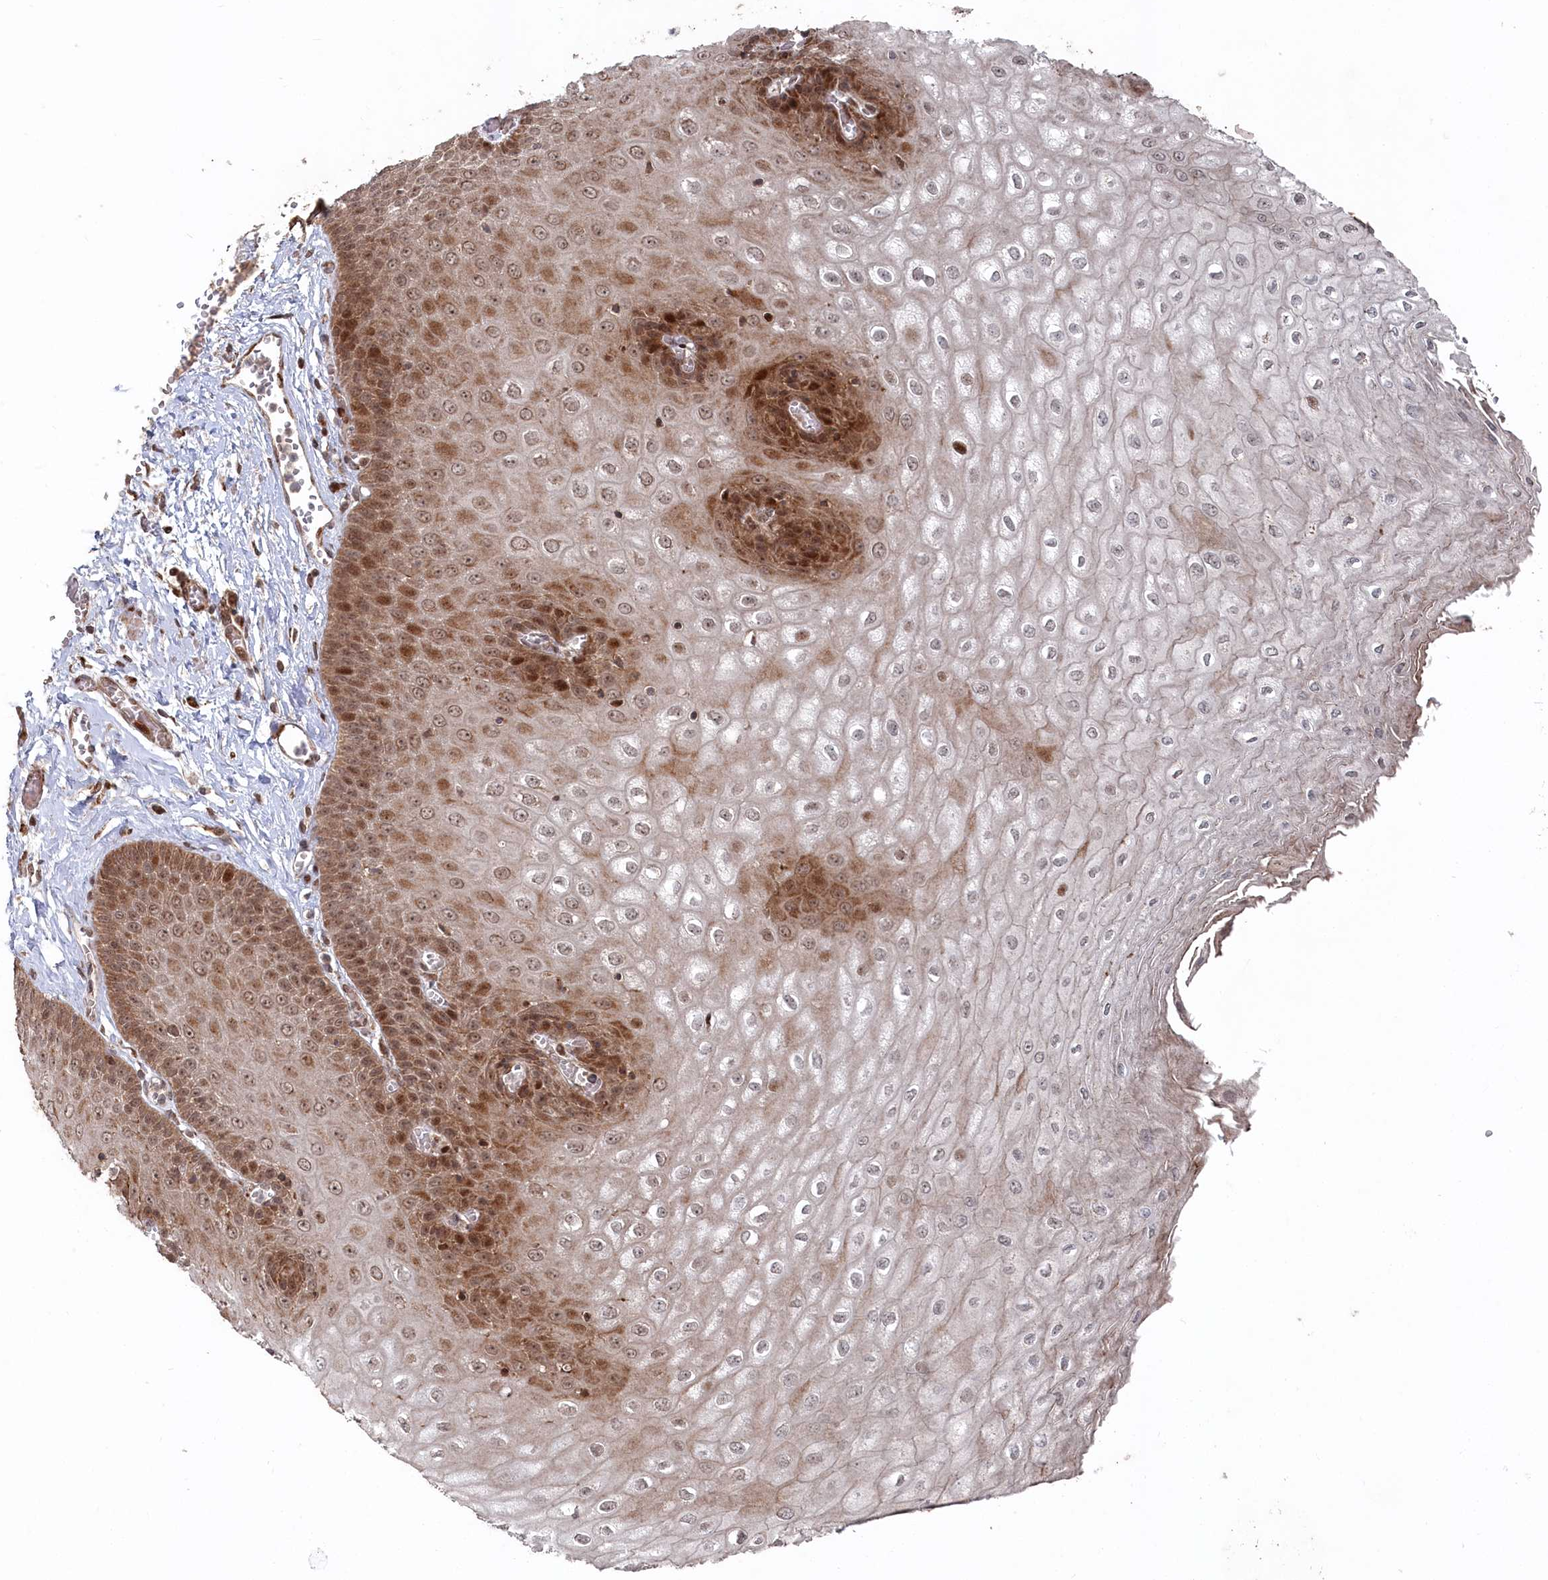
{"staining": {"intensity": "moderate", "quantity": ">75%", "location": "cytoplasmic/membranous,nuclear"}, "tissue": "esophagus", "cell_type": "Squamous epithelial cells", "image_type": "normal", "snomed": [{"axis": "morphology", "description": "Normal tissue, NOS"}, {"axis": "topography", "description": "Esophagus"}], "caption": "Immunohistochemistry (IHC) staining of benign esophagus, which exhibits medium levels of moderate cytoplasmic/membranous,nuclear expression in approximately >75% of squamous epithelial cells indicating moderate cytoplasmic/membranous,nuclear protein staining. The staining was performed using DAB (3,3'-diaminobenzidine) (brown) for protein detection and nuclei were counterstained in hematoxylin (blue).", "gene": "POLR3A", "patient": {"sex": "male", "age": 60}}